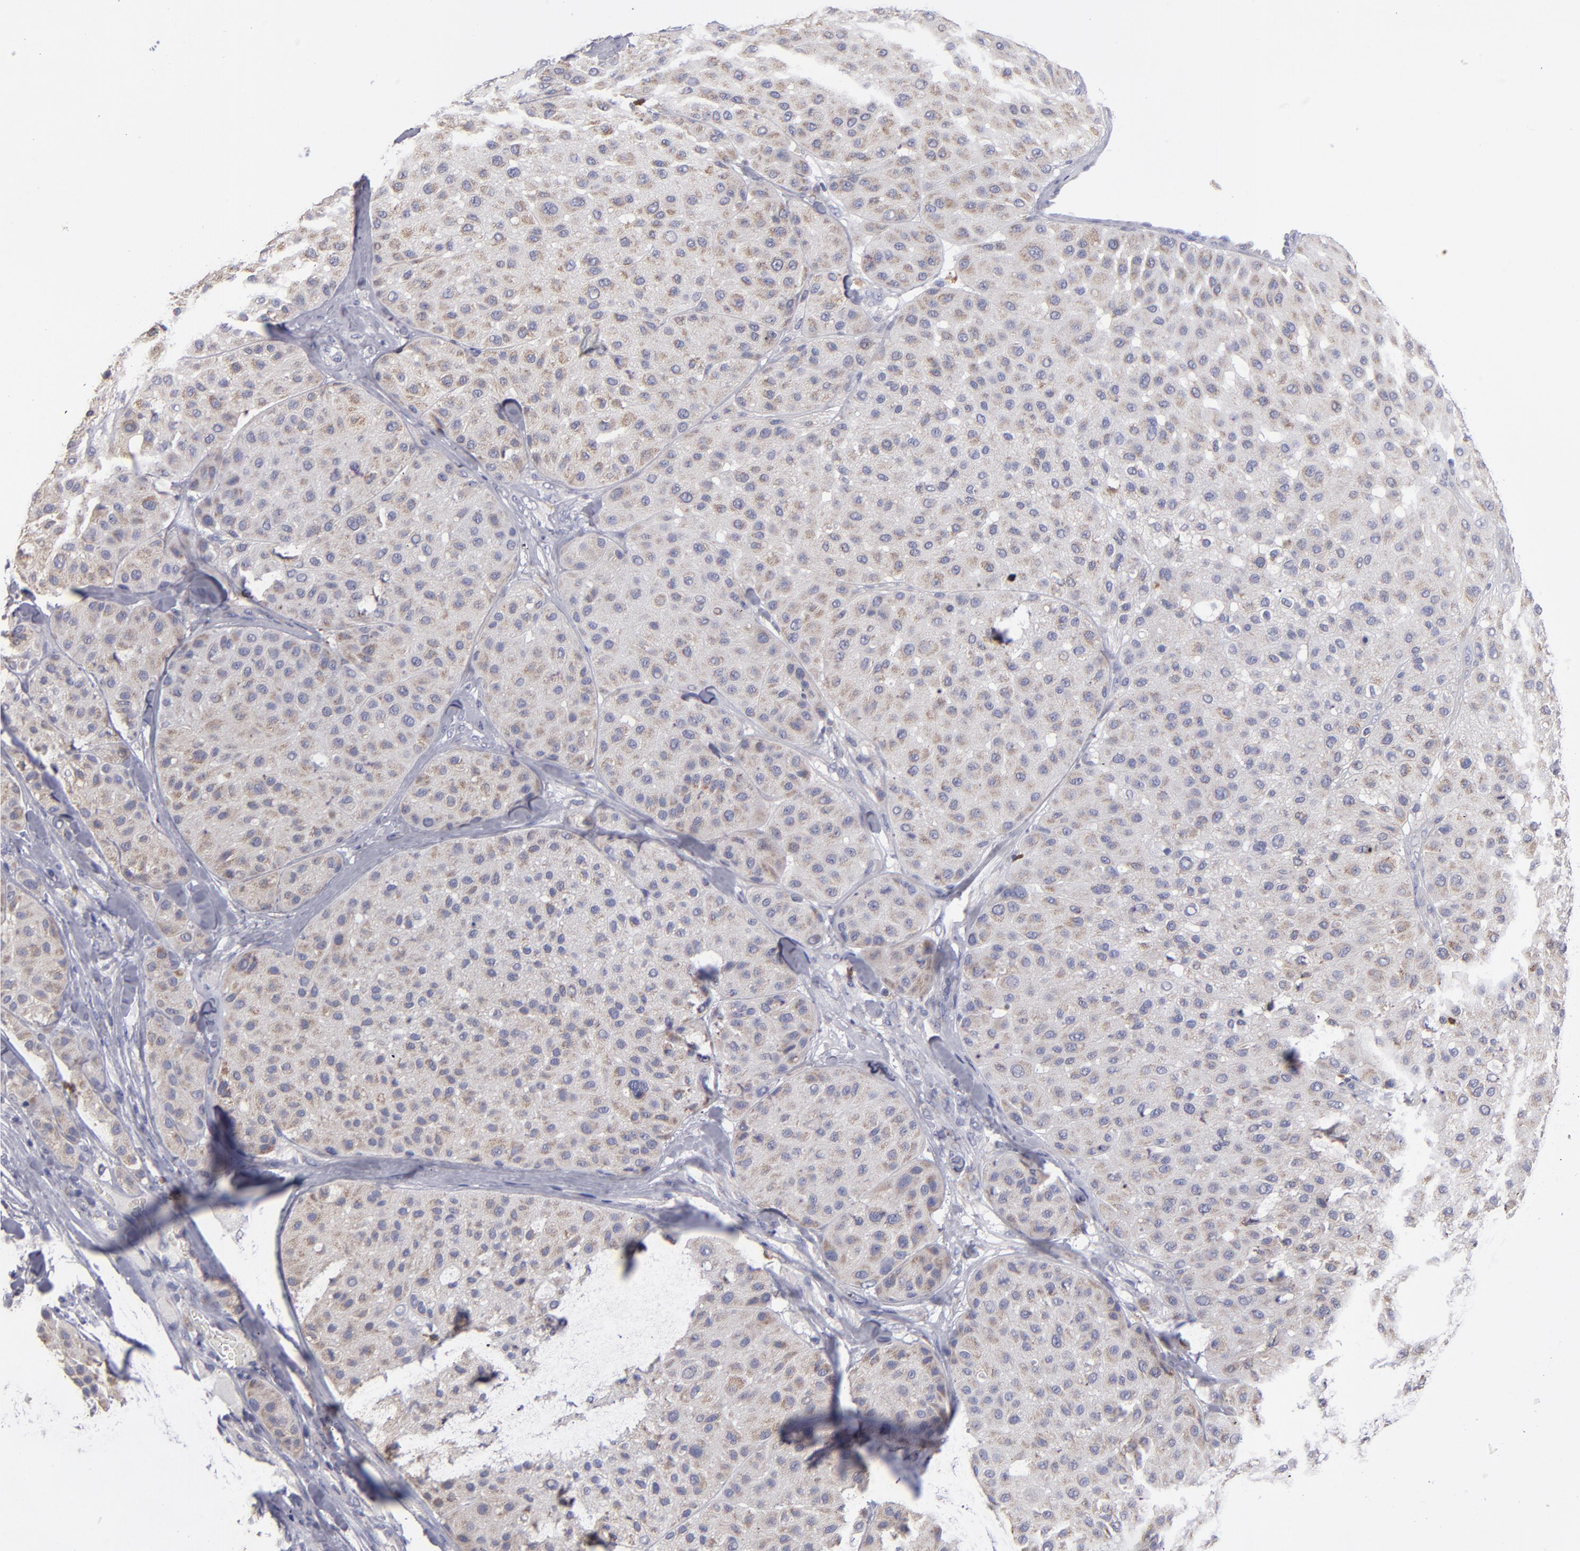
{"staining": {"intensity": "weak", "quantity": ">75%", "location": "cytoplasmic/membranous"}, "tissue": "melanoma", "cell_type": "Tumor cells", "image_type": "cancer", "snomed": [{"axis": "morphology", "description": "Normal tissue, NOS"}, {"axis": "morphology", "description": "Malignant melanoma, Metastatic site"}, {"axis": "topography", "description": "Skin"}], "caption": "A brown stain highlights weak cytoplasmic/membranous staining of a protein in melanoma tumor cells. (DAB (3,3'-diaminobenzidine) IHC, brown staining for protein, blue staining for nuclei).", "gene": "FGR", "patient": {"sex": "male", "age": 41}}